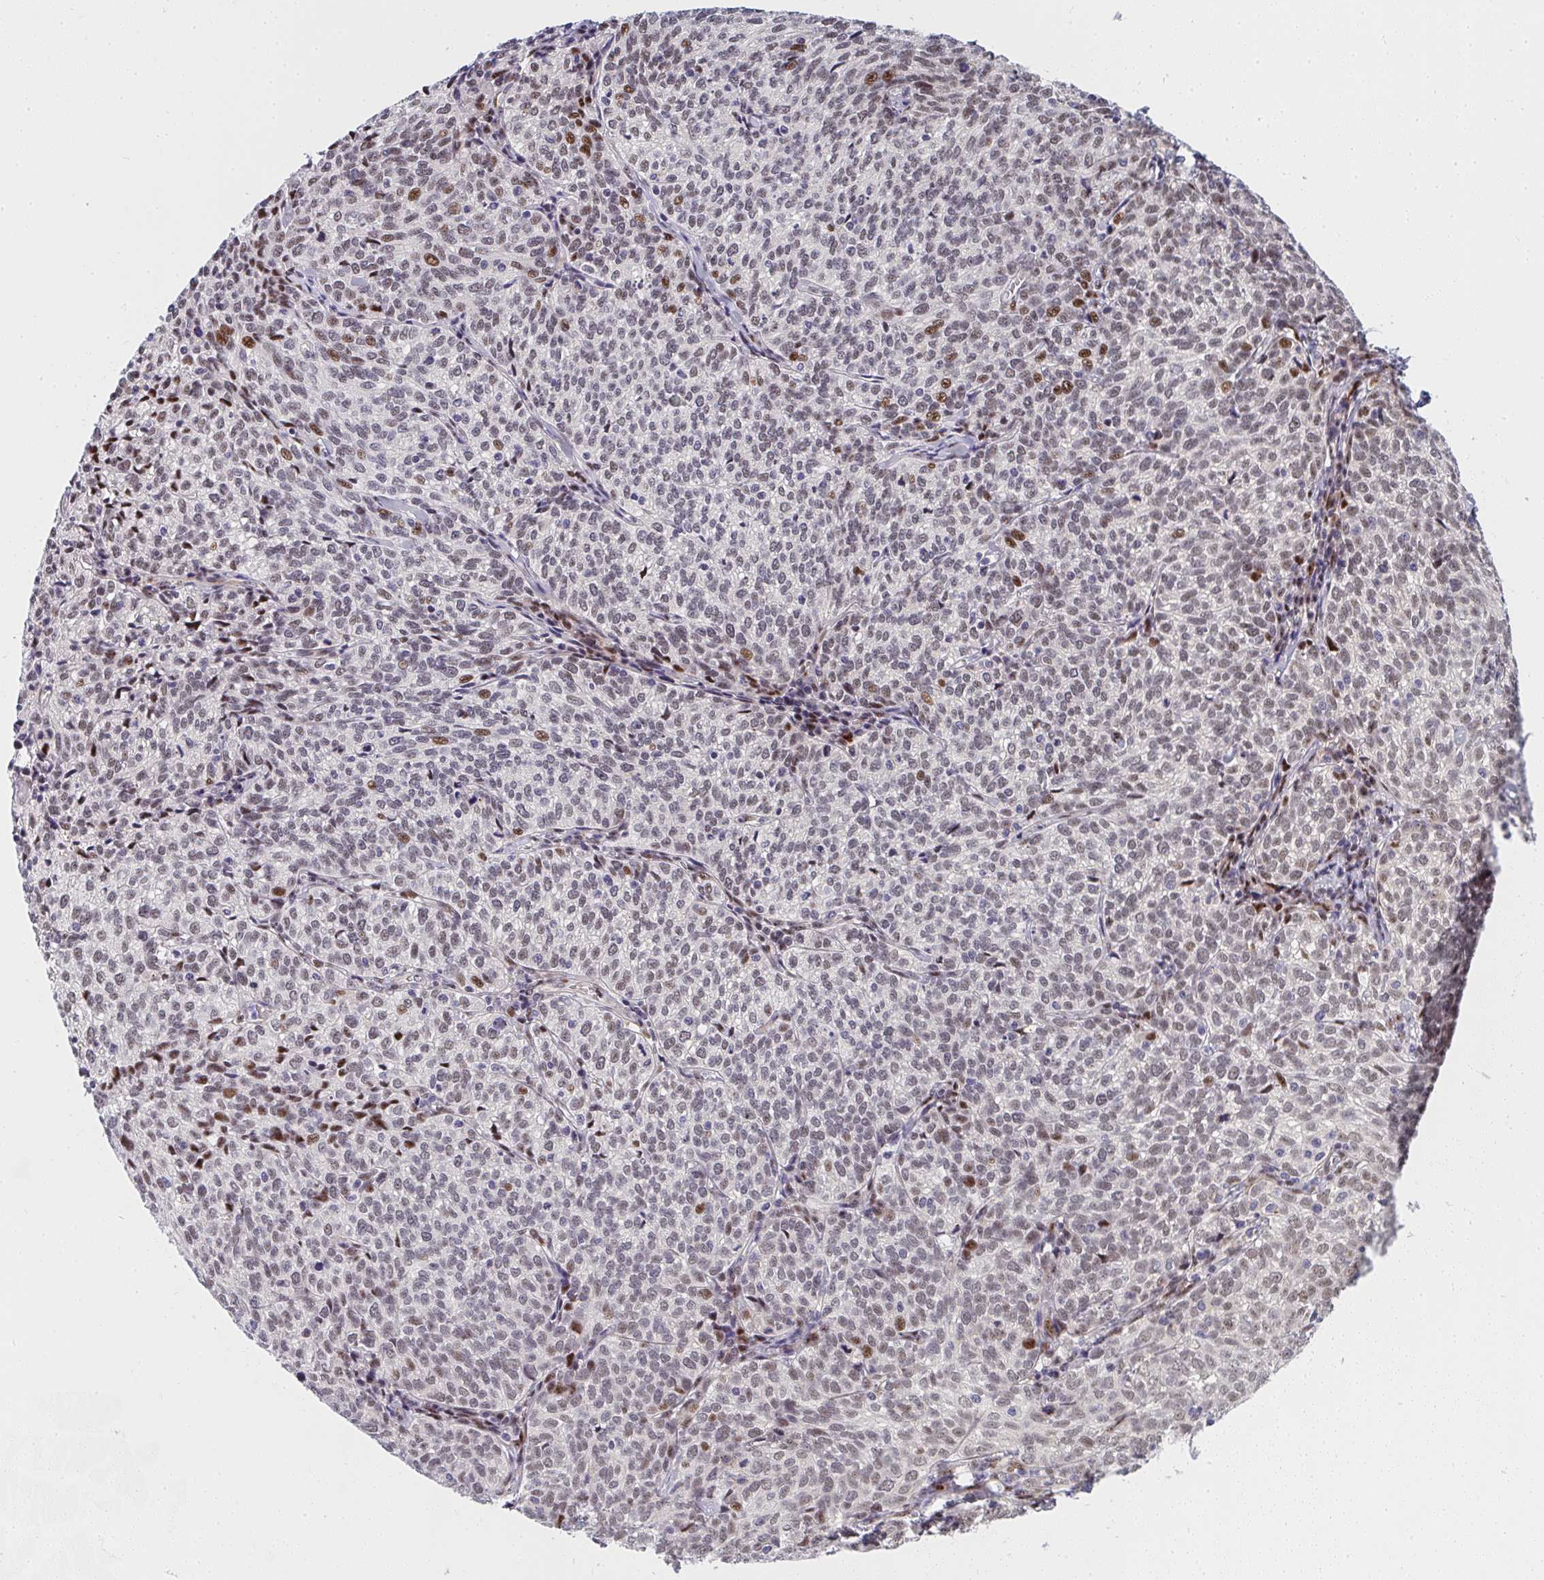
{"staining": {"intensity": "moderate", "quantity": "<25%", "location": "nuclear"}, "tissue": "cervical cancer", "cell_type": "Tumor cells", "image_type": "cancer", "snomed": [{"axis": "morphology", "description": "Normal tissue, NOS"}, {"axis": "morphology", "description": "Squamous cell carcinoma, NOS"}, {"axis": "topography", "description": "Vagina"}, {"axis": "topography", "description": "Cervix"}], "caption": "Cervical squamous cell carcinoma was stained to show a protein in brown. There is low levels of moderate nuclear staining in approximately <25% of tumor cells.", "gene": "ZIC3", "patient": {"sex": "female", "age": 45}}